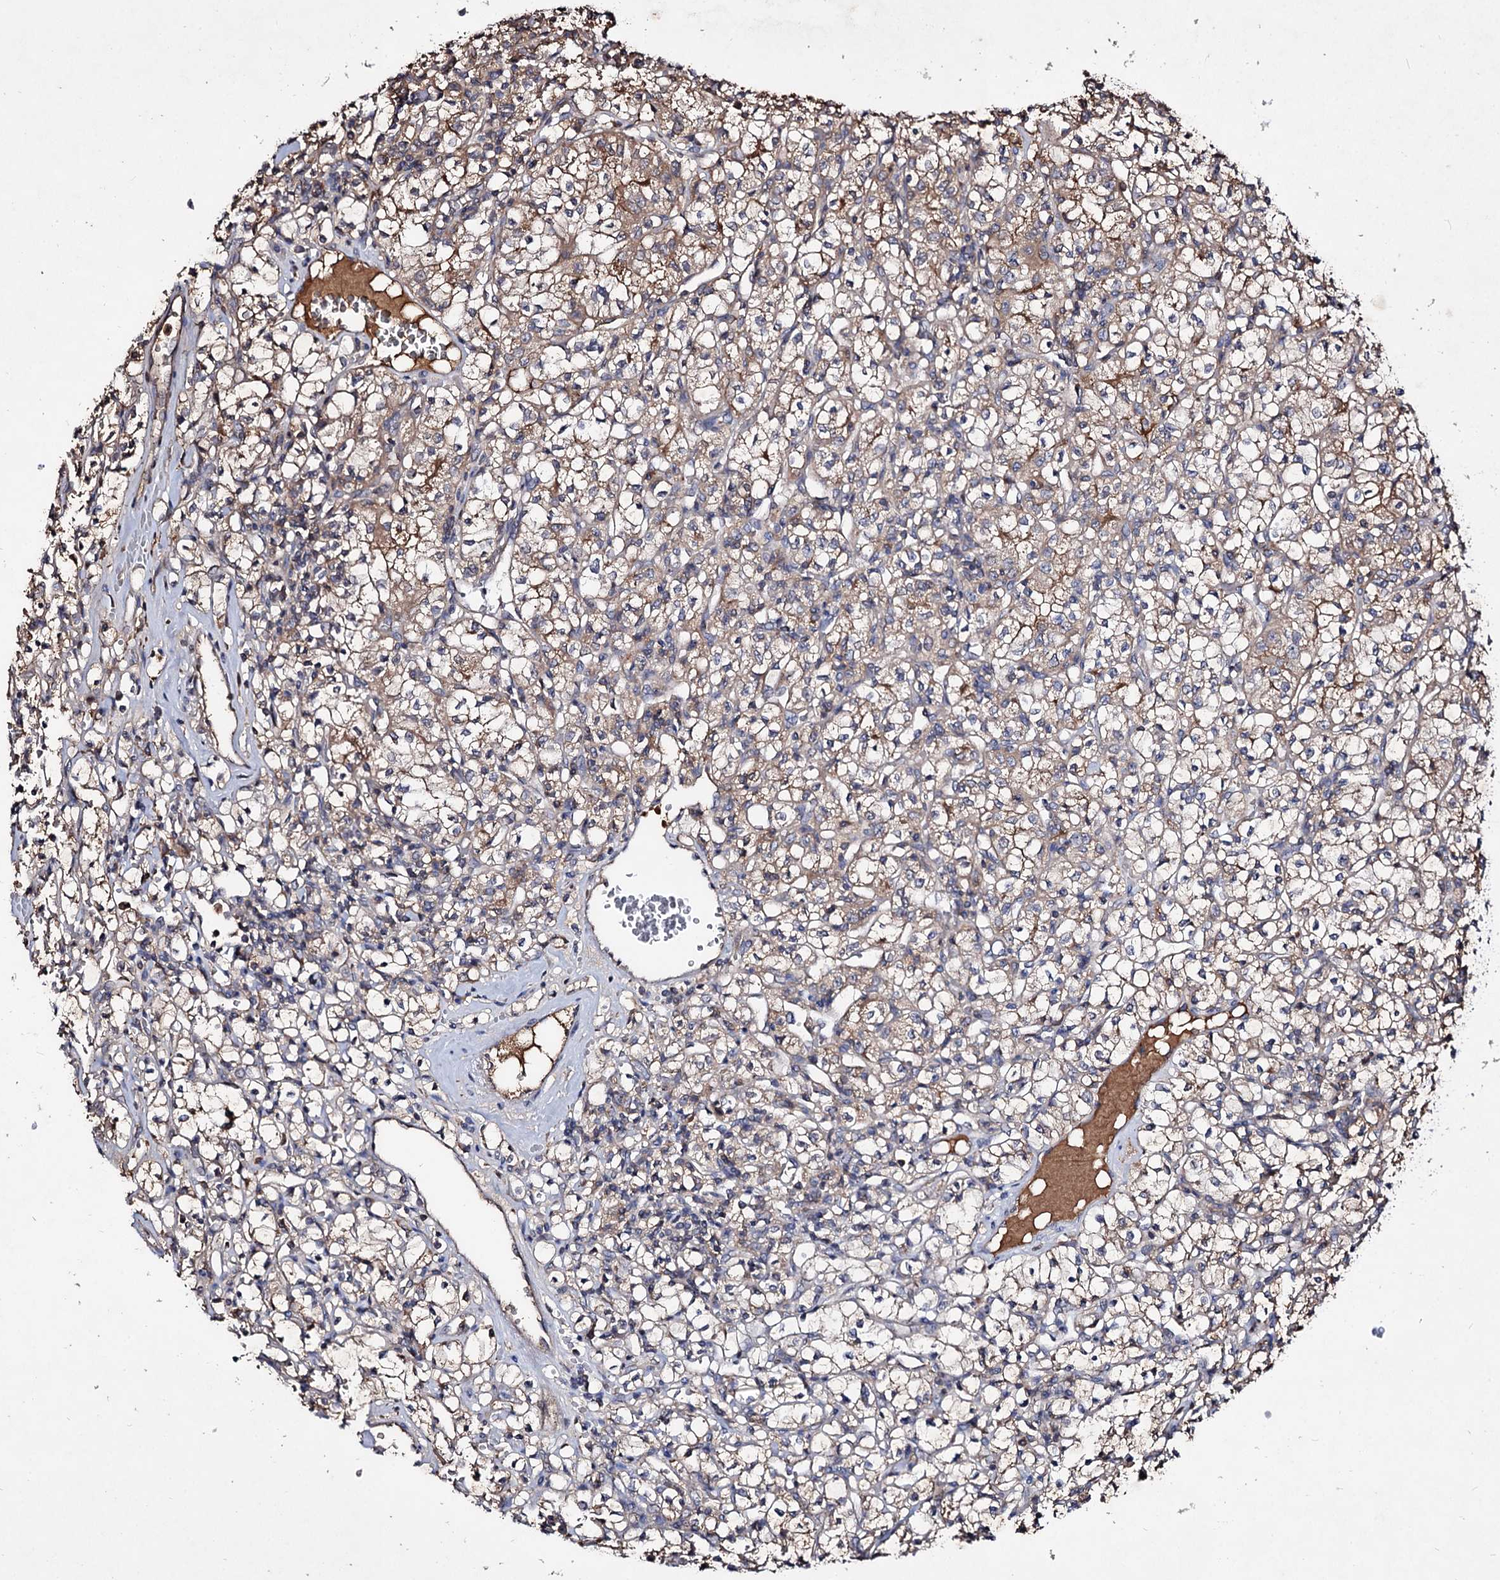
{"staining": {"intensity": "moderate", "quantity": ">75%", "location": "cytoplasmic/membranous"}, "tissue": "renal cancer", "cell_type": "Tumor cells", "image_type": "cancer", "snomed": [{"axis": "morphology", "description": "Adenocarcinoma, NOS"}, {"axis": "topography", "description": "Kidney"}], "caption": "The micrograph exhibits immunohistochemical staining of renal cancer (adenocarcinoma). There is moderate cytoplasmic/membranous staining is identified in about >75% of tumor cells.", "gene": "ARFIP2", "patient": {"sex": "female", "age": 59}}